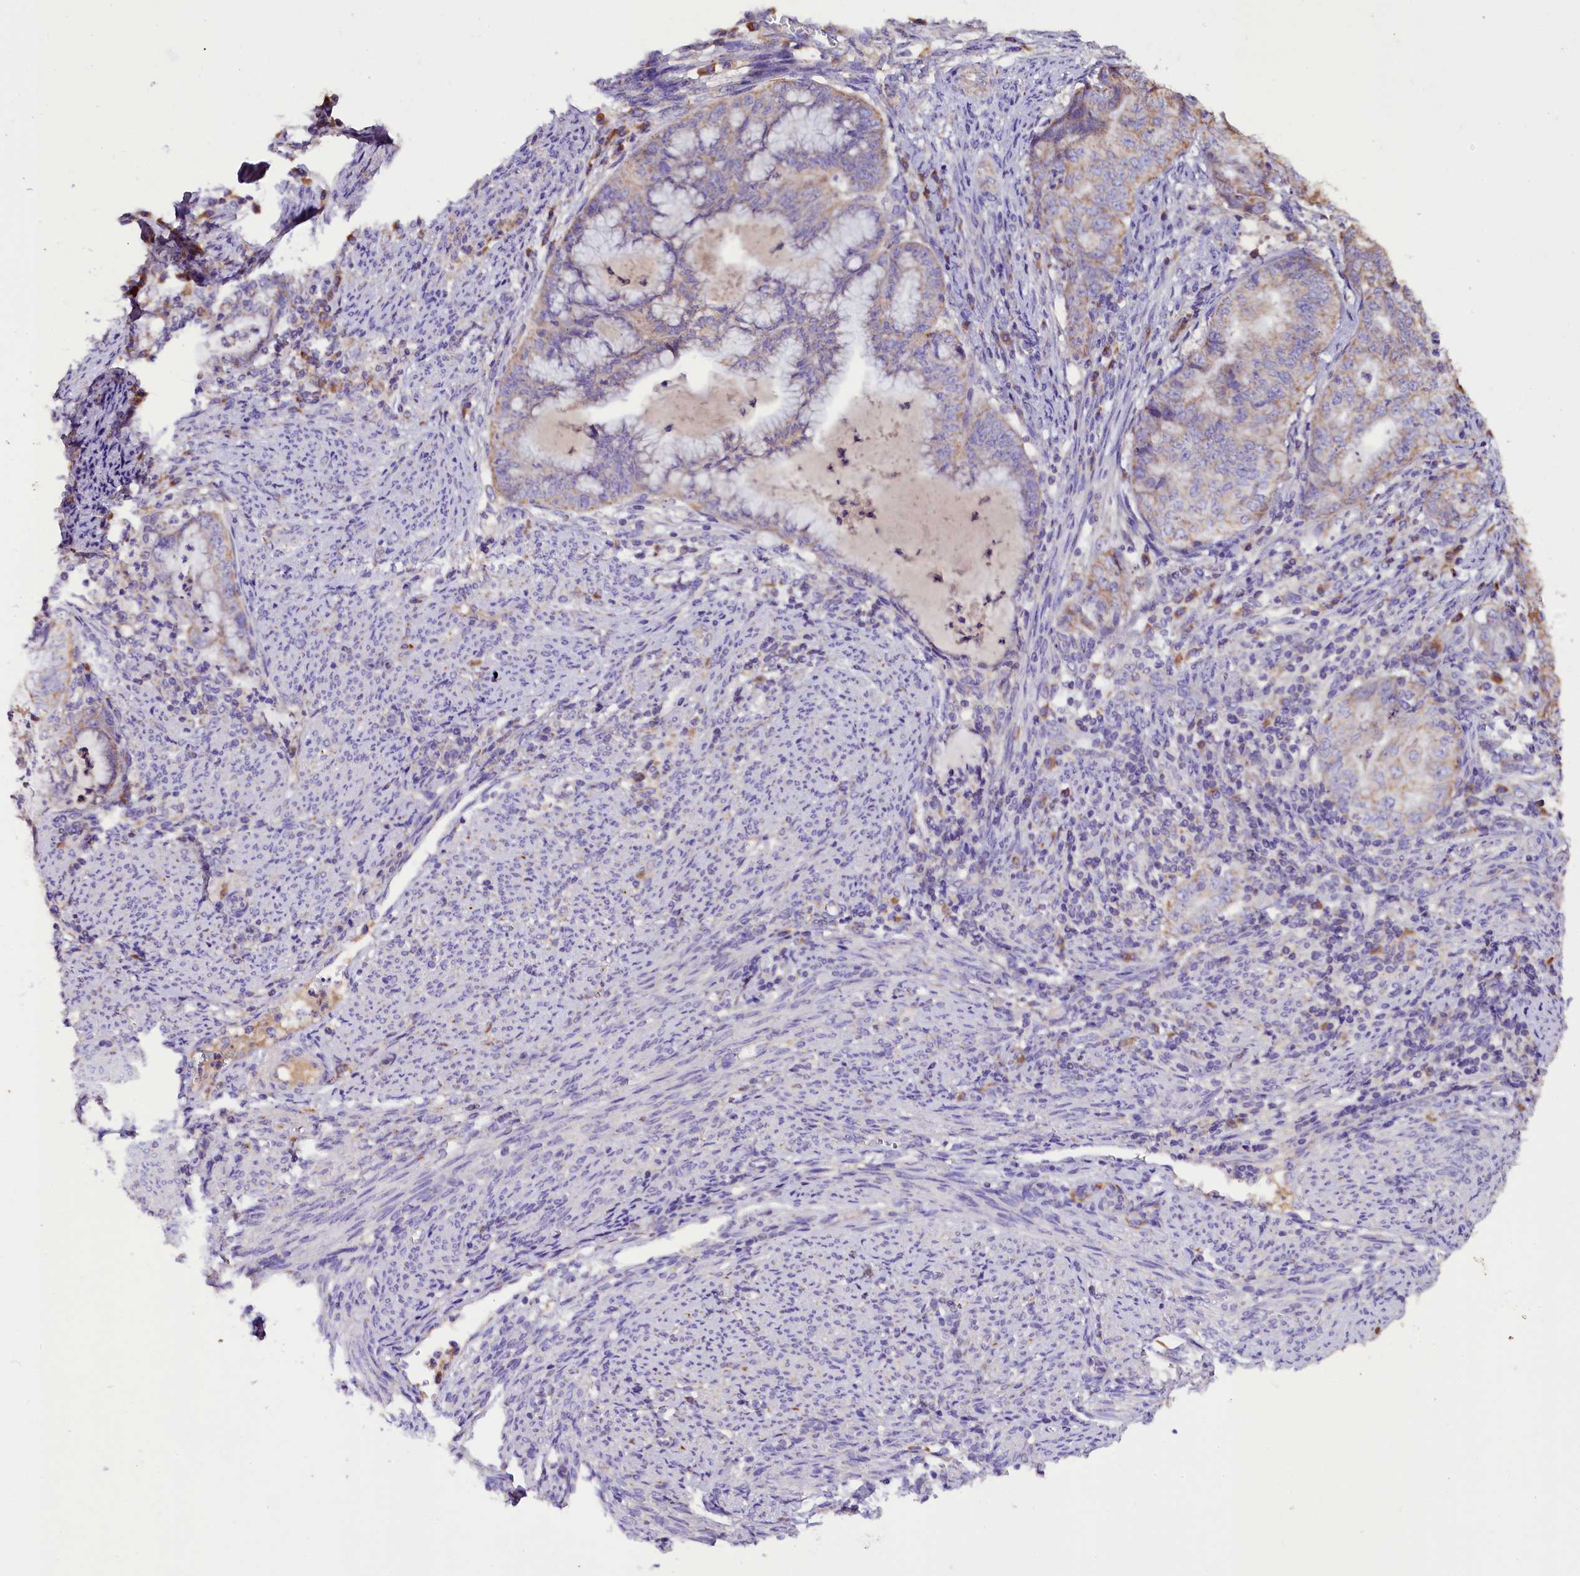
{"staining": {"intensity": "weak", "quantity": "25%-75%", "location": "cytoplasmic/membranous"}, "tissue": "endometrial cancer", "cell_type": "Tumor cells", "image_type": "cancer", "snomed": [{"axis": "morphology", "description": "Adenocarcinoma, NOS"}, {"axis": "topography", "description": "Endometrium"}], "caption": "Immunohistochemistry histopathology image of neoplastic tissue: human adenocarcinoma (endometrial) stained using immunohistochemistry (IHC) displays low levels of weak protein expression localized specifically in the cytoplasmic/membranous of tumor cells, appearing as a cytoplasmic/membranous brown color.", "gene": "SIX5", "patient": {"sex": "female", "age": 79}}